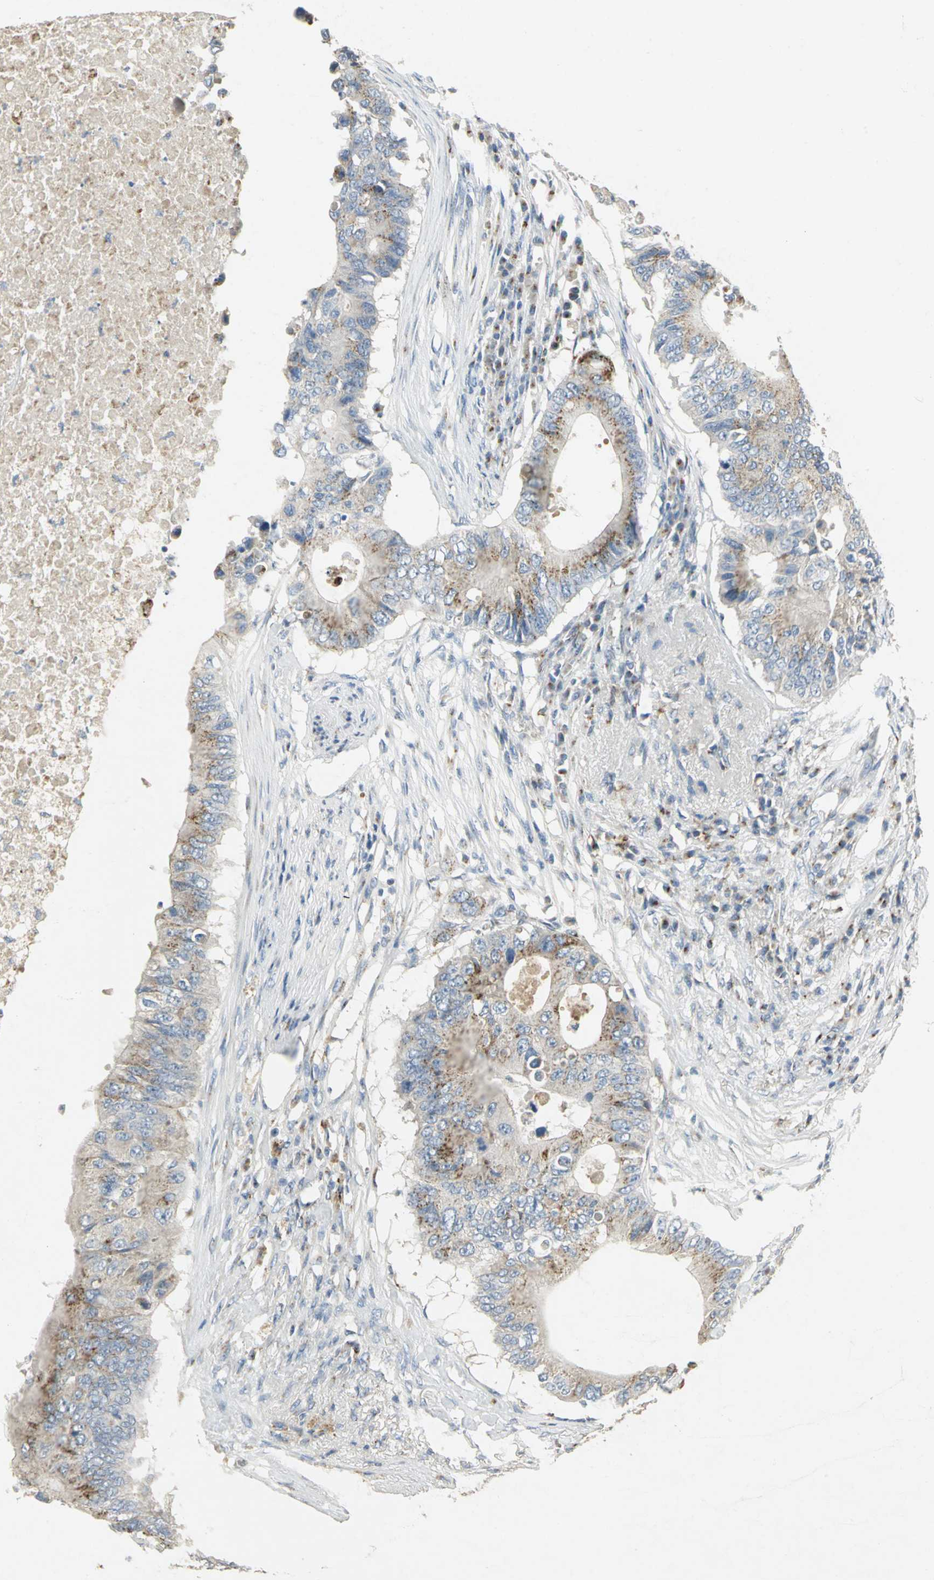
{"staining": {"intensity": "moderate", "quantity": "<25%", "location": "cytoplasmic/membranous"}, "tissue": "colorectal cancer", "cell_type": "Tumor cells", "image_type": "cancer", "snomed": [{"axis": "morphology", "description": "Adenocarcinoma, NOS"}, {"axis": "topography", "description": "Colon"}], "caption": "This photomicrograph exhibits colorectal cancer stained with immunohistochemistry to label a protein in brown. The cytoplasmic/membranous of tumor cells show moderate positivity for the protein. Nuclei are counter-stained blue.", "gene": "TM9SF2", "patient": {"sex": "male", "age": 71}}